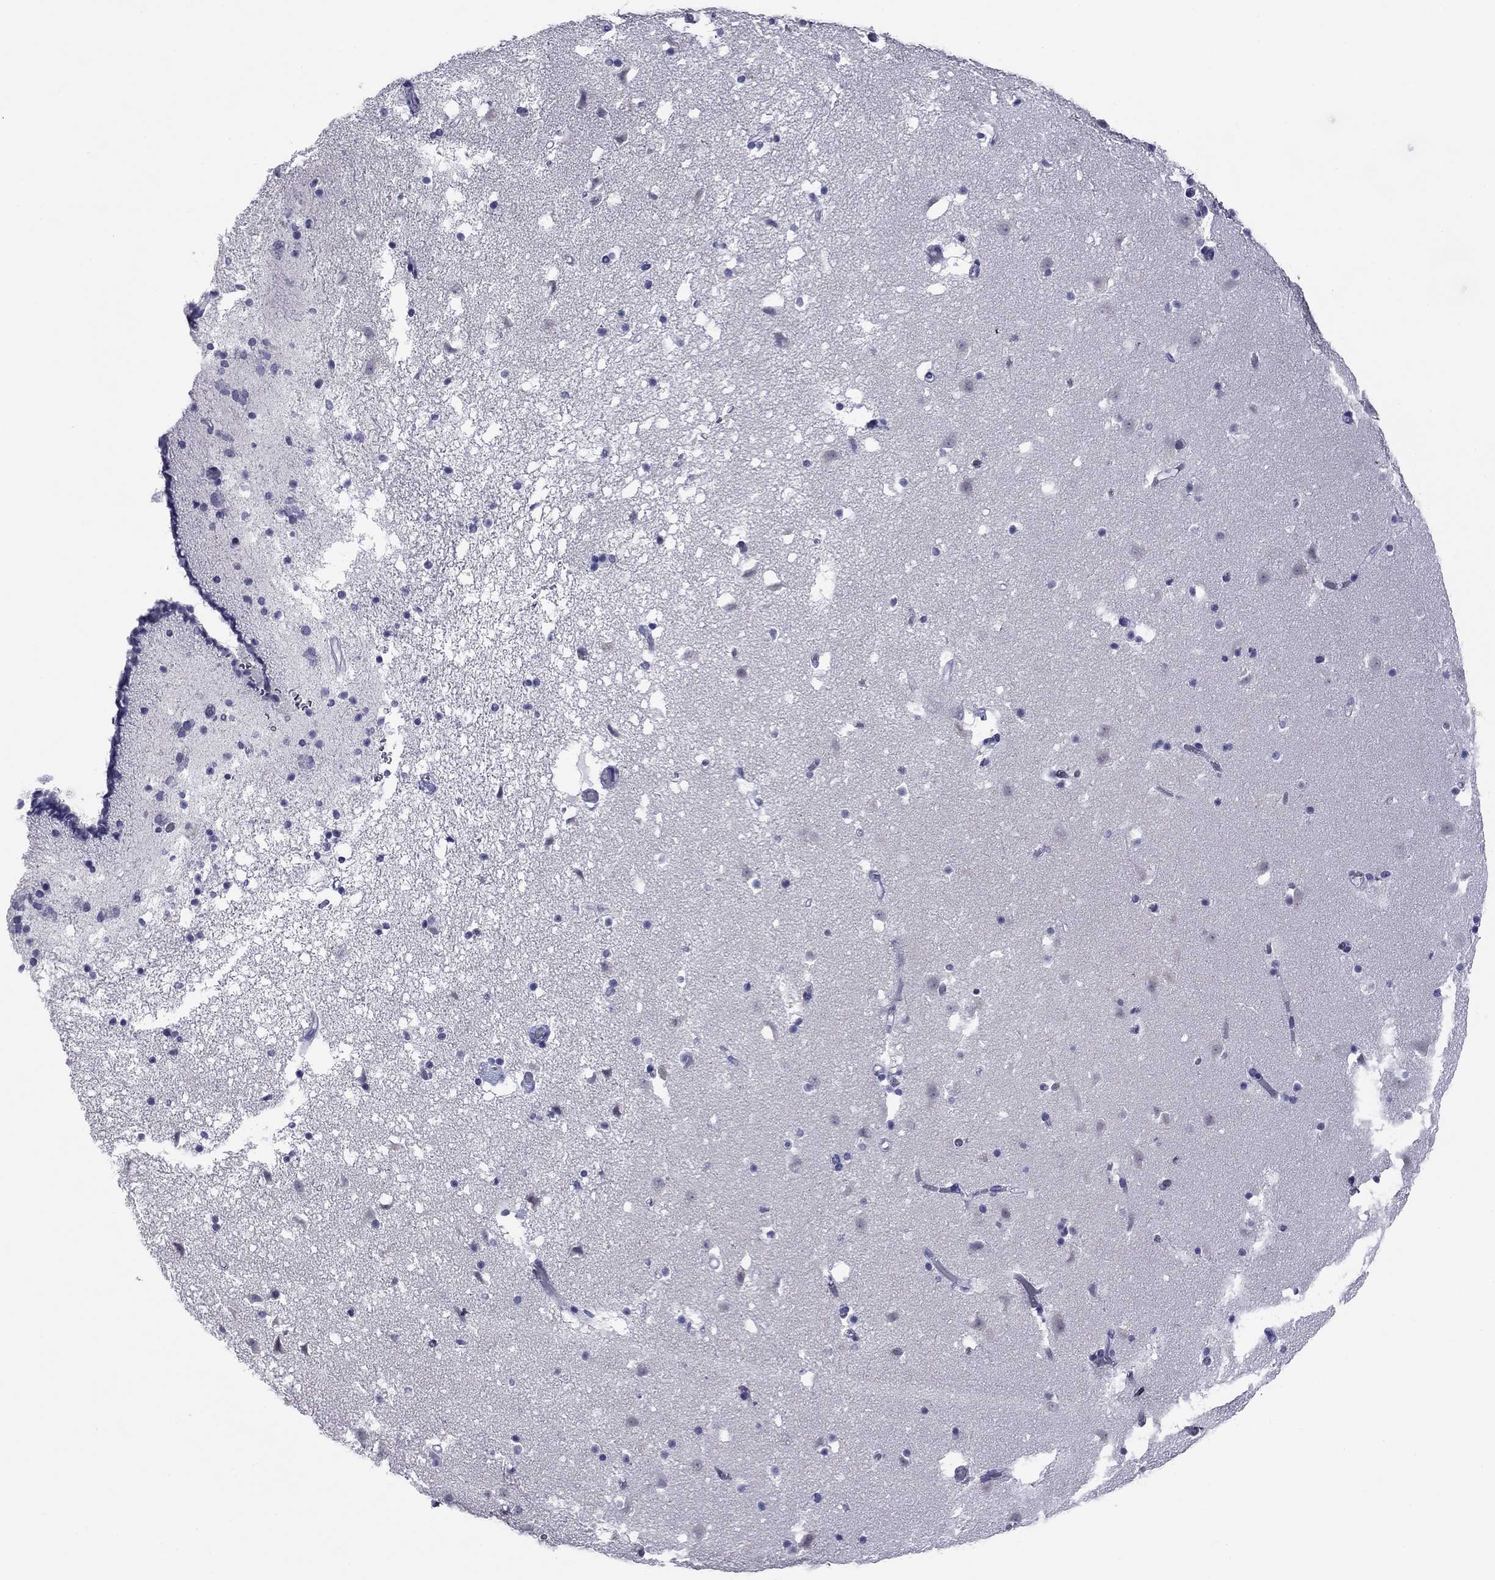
{"staining": {"intensity": "negative", "quantity": "none", "location": "none"}, "tissue": "caudate", "cell_type": "Glial cells", "image_type": "normal", "snomed": [{"axis": "morphology", "description": "Normal tissue, NOS"}, {"axis": "topography", "description": "Lateral ventricle wall"}], "caption": "Immunohistochemistry of normal human caudate shows no positivity in glial cells. Nuclei are stained in blue.", "gene": "ABCC2", "patient": {"sex": "female", "age": 42}}